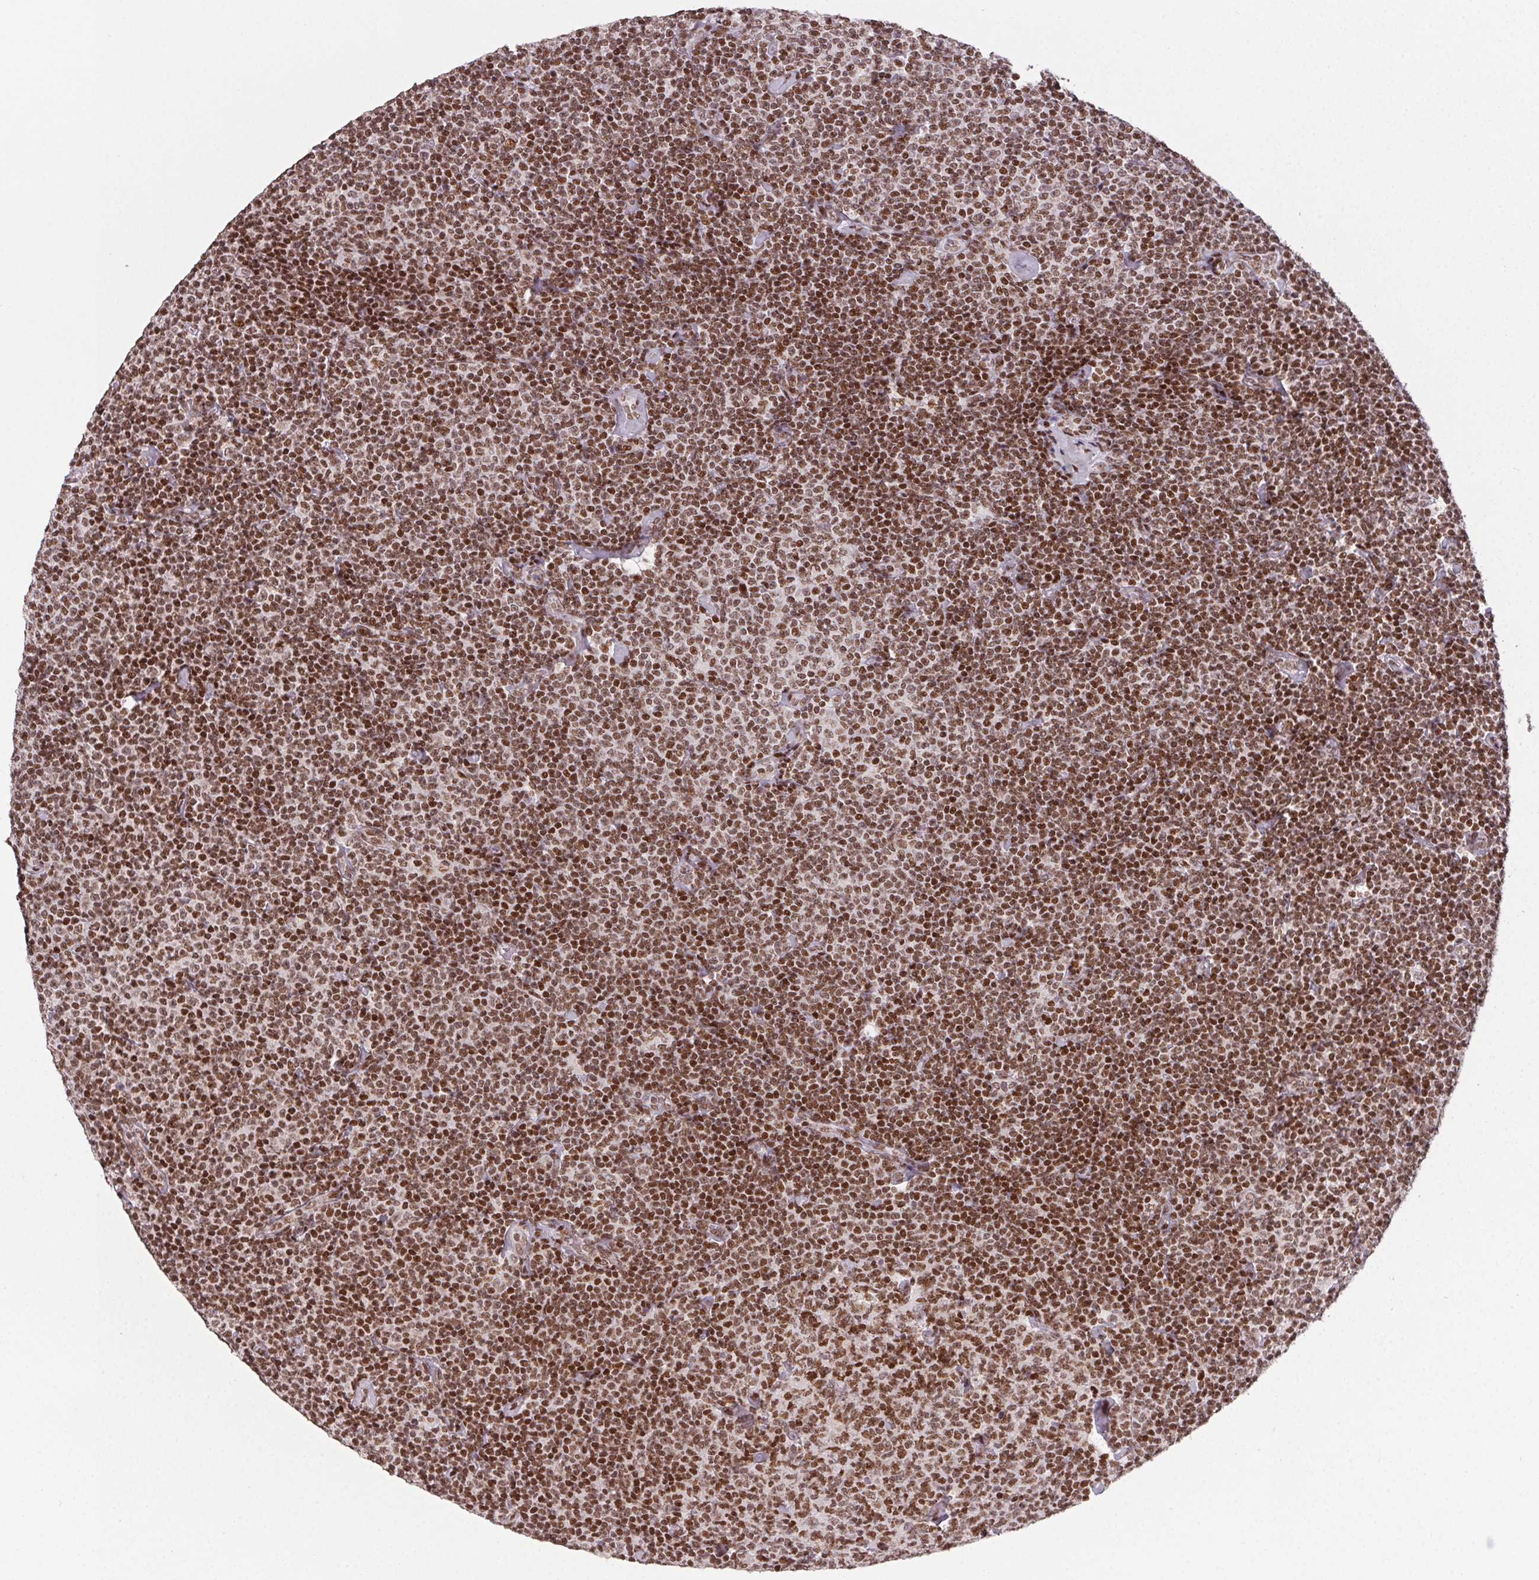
{"staining": {"intensity": "moderate", "quantity": ">75%", "location": "nuclear"}, "tissue": "lymphoma", "cell_type": "Tumor cells", "image_type": "cancer", "snomed": [{"axis": "morphology", "description": "Malignant lymphoma, non-Hodgkin's type, Low grade"}, {"axis": "topography", "description": "Lymph node"}], "caption": "The image exhibits a brown stain indicating the presence of a protein in the nuclear of tumor cells in low-grade malignant lymphoma, non-Hodgkin's type. (Brightfield microscopy of DAB IHC at high magnification).", "gene": "KMT2A", "patient": {"sex": "male", "age": 81}}